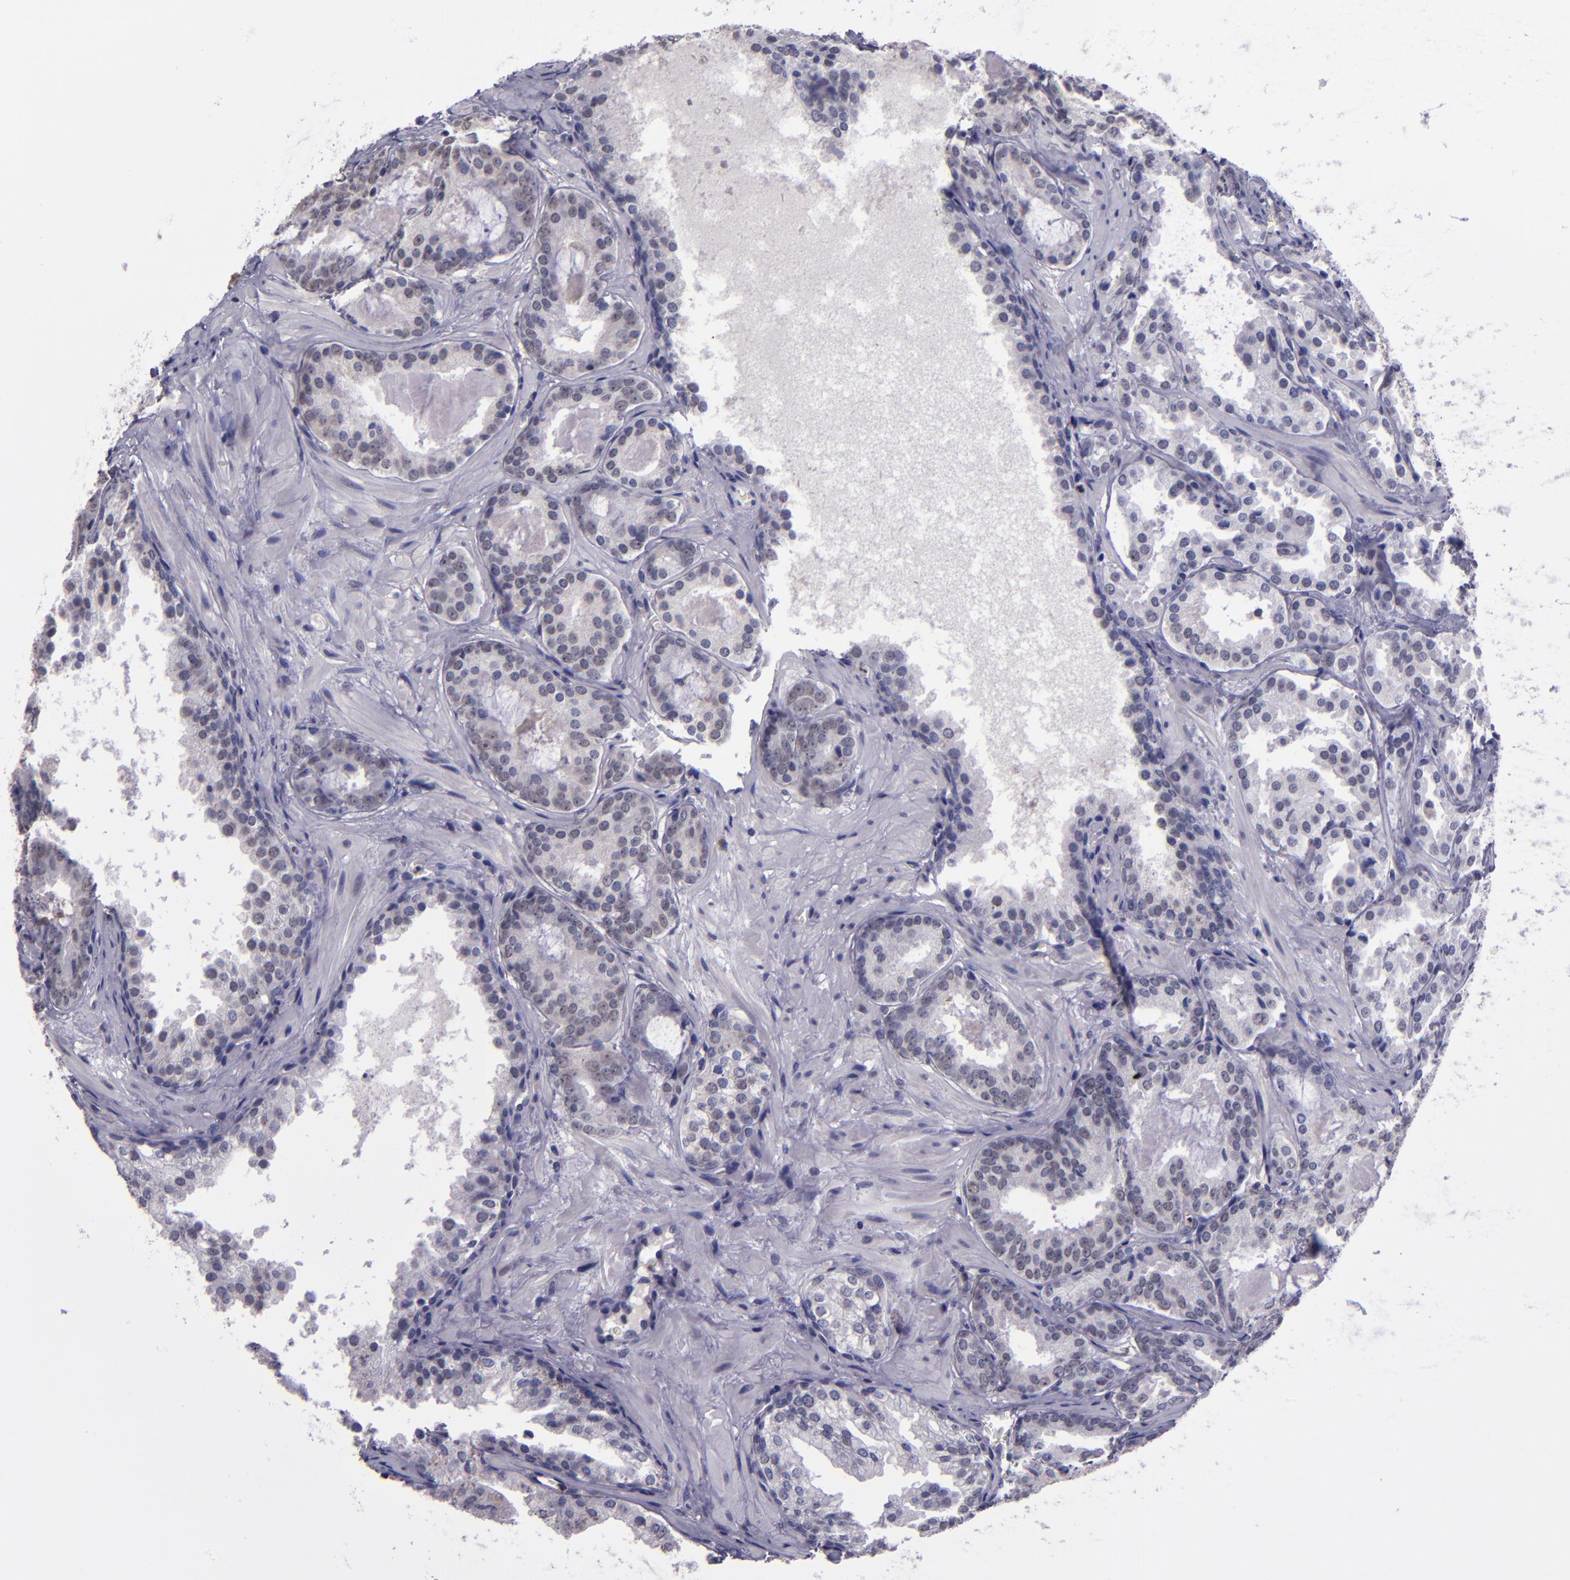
{"staining": {"intensity": "negative", "quantity": "none", "location": "none"}, "tissue": "prostate cancer", "cell_type": "Tumor cells", "image_type": "cancer", "snomed": [{"axis": "morphology", "description": "Adenocarcinoma, Medium grade"}, {"axis": "topography", "description": "Prostate"}], "caption": "There is no significant expression in tumor cells of prostate adenocarcinoma (medium-grade). (DAB immunohistochemistry, high magnification).", "gene": "CEBPE", "patient": {"sex": "male", "age": 64}}